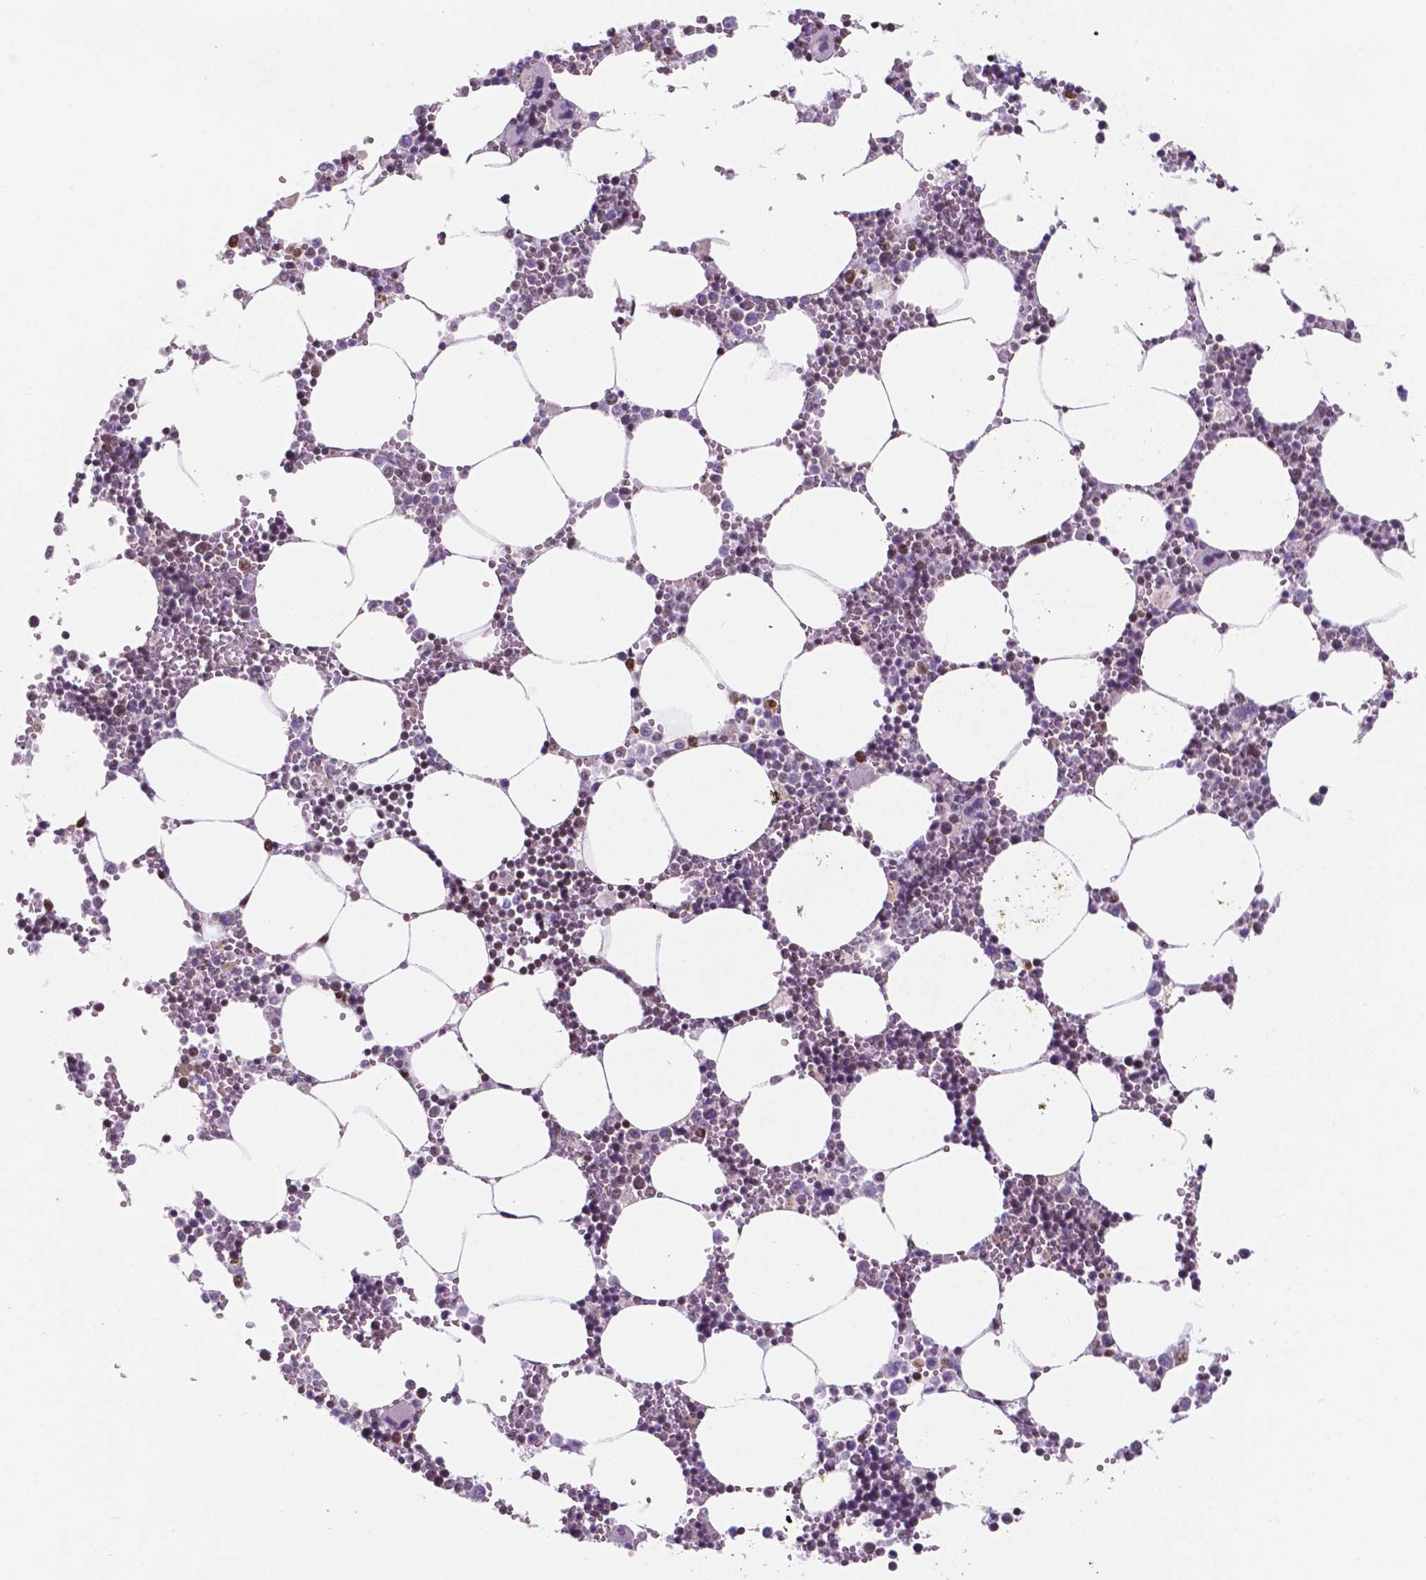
{"staining": {"intensity": "strong", "quantity": "<25%", "location": "nuclear"}, "tissue": "bone marrow", "cell_type": "Hematopoietic cells", "image_type": "normal", "snomed": [{"axis": "morphology", "description": "Normal tissue, NOS"}, {"axis": "topography", "description": "Bone marrow"}], "caption": "IHC photomicrograph of benign human bone marrow stained for a protein (brown), which displays medium levels of strong nuclear staining in approximately <25% of hematopoietic cells.", "gene": "PER2", "patient": {"sex": "male", "age": 54}}